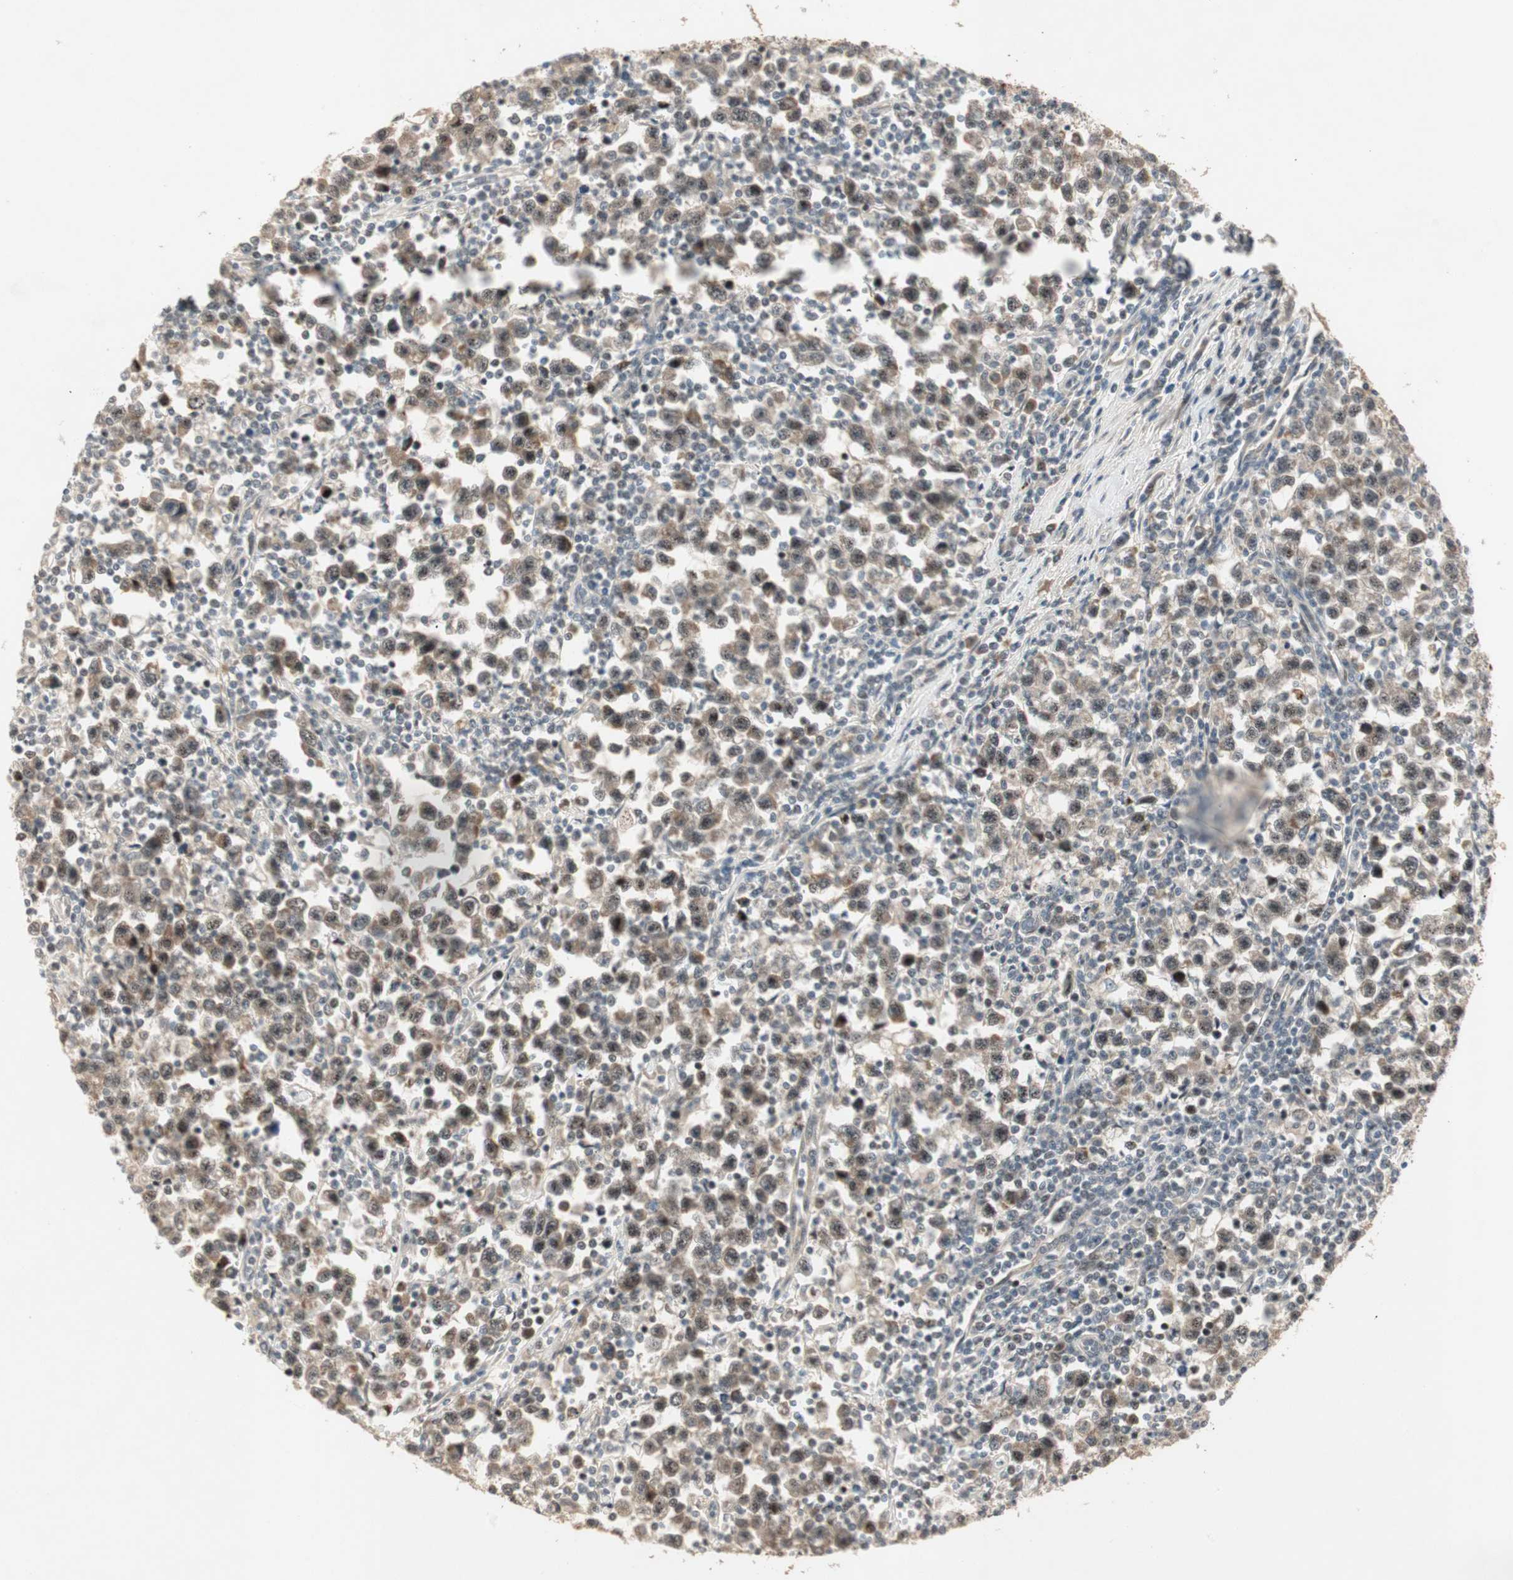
{"staining": {"intensity": "weak", "quantity": "25%-75%", "location": "nuclear"}, "tissue": "testis cancer", "cell_type": "Tumor cells", "image_type": "cancer", "snomed": [{"axis": "morphology", "description": "Seminoma, NOS"}, {"axis": "topography", "description": "Testis"}], "caption": "This image demonstrates seminoma (testis) stained with immunohistochemistry (IHC) to label a protein in brown. The nuclear of tumor cells show weak positivity for the protein. Nuclei are counter-stained blue.", "gene": "ACSL5", "patient": {"sex": "male", "age": 43}}